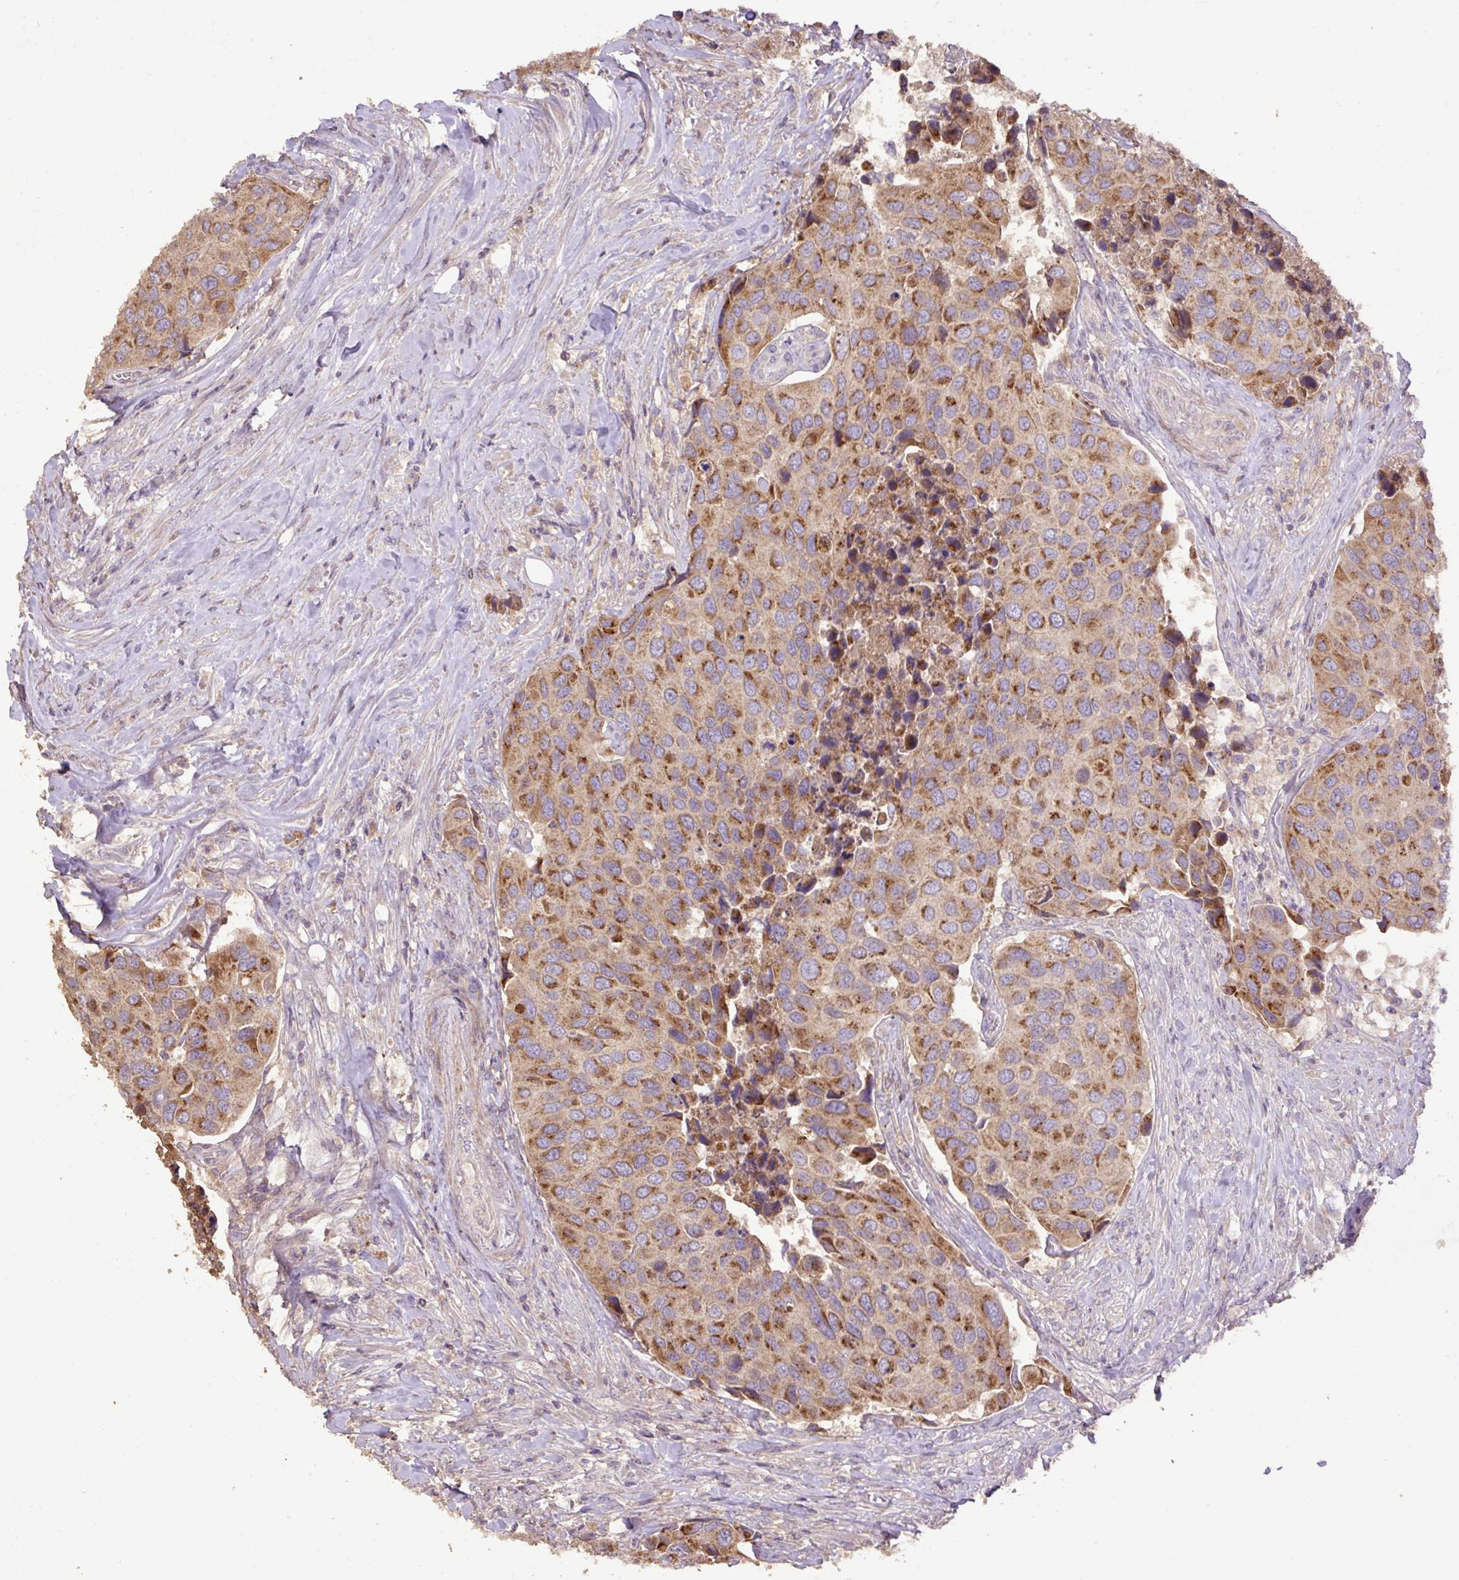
{"staining": {"intensity": "moderate", "quantity": ">75%", "location": "cytoplasmic/membranous"}, "tissue": "urothelial cancer", "cell_type": "Tumor cells", "image_type": "cancer", "snomed": [{"axis": "morphology", "description": "Urothelial carcinoma, High grade"}, {"axis": "topography", "description": "Urinary bladder"}], "caption": "This is a photomicrograph of IHC staining of urothelial cancer, which shows moderate expression in the cytoplasmic/membranous of tumor cells.", "gene": "ABR", "patient": {"sex": "male", "age": 74}}